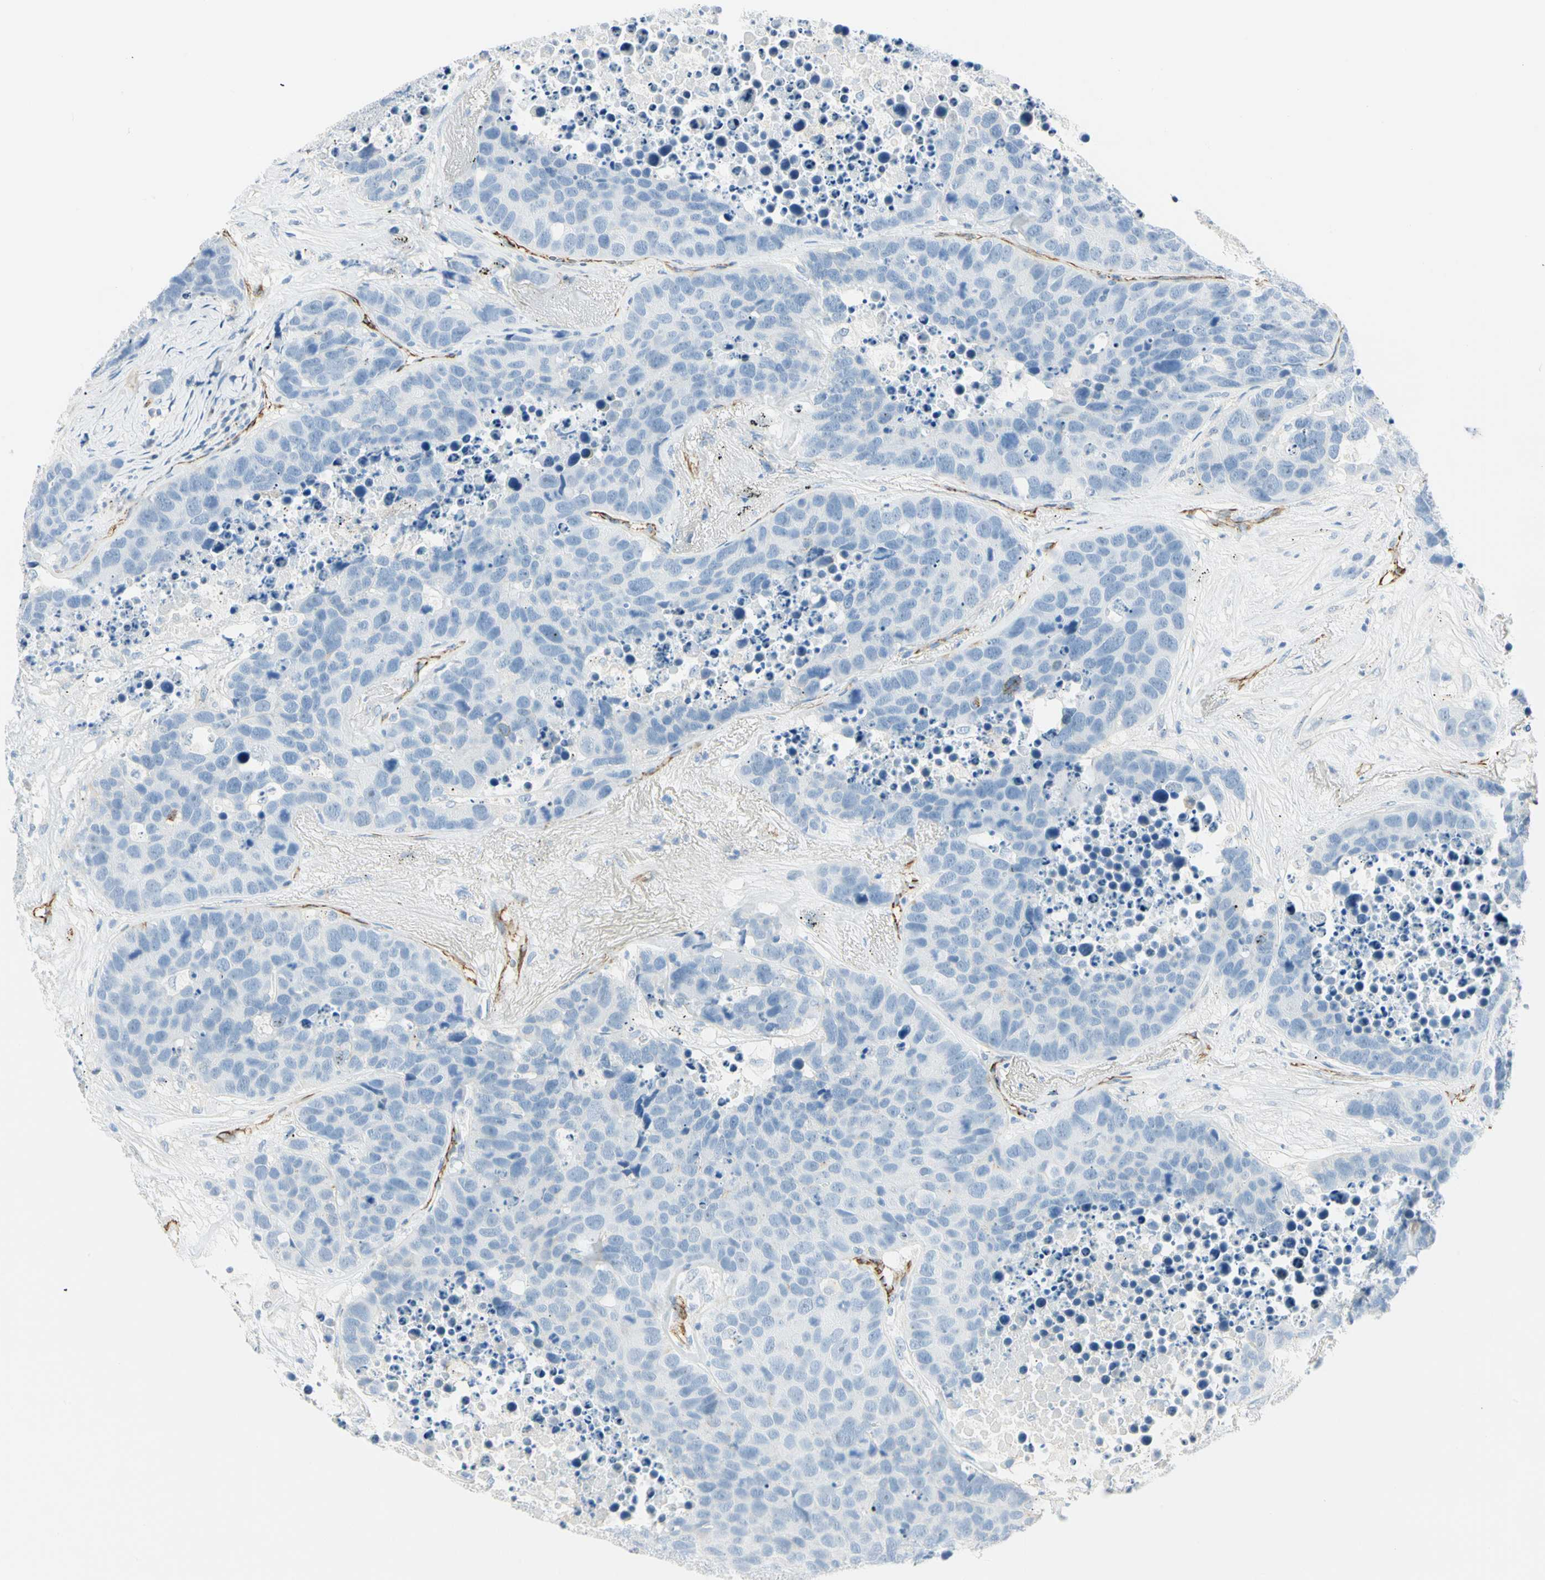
{"staining": {"intensity": "negative", "quantity": "none", "location": "none"}, "tissue": "carcinoid", "cell_type": "Tumor cells", "image_type": "cancer", "snomed": [{"axis": "morphology", "description": "Carcinoid, malignant, NOS"}, {"axis": "topography", "description": "Lung"}], "caption": "Tumor cells show no significant staining in carcinoid.", "gene": "VPS9D1", "patient": {"sex": "male", "age": 60}}